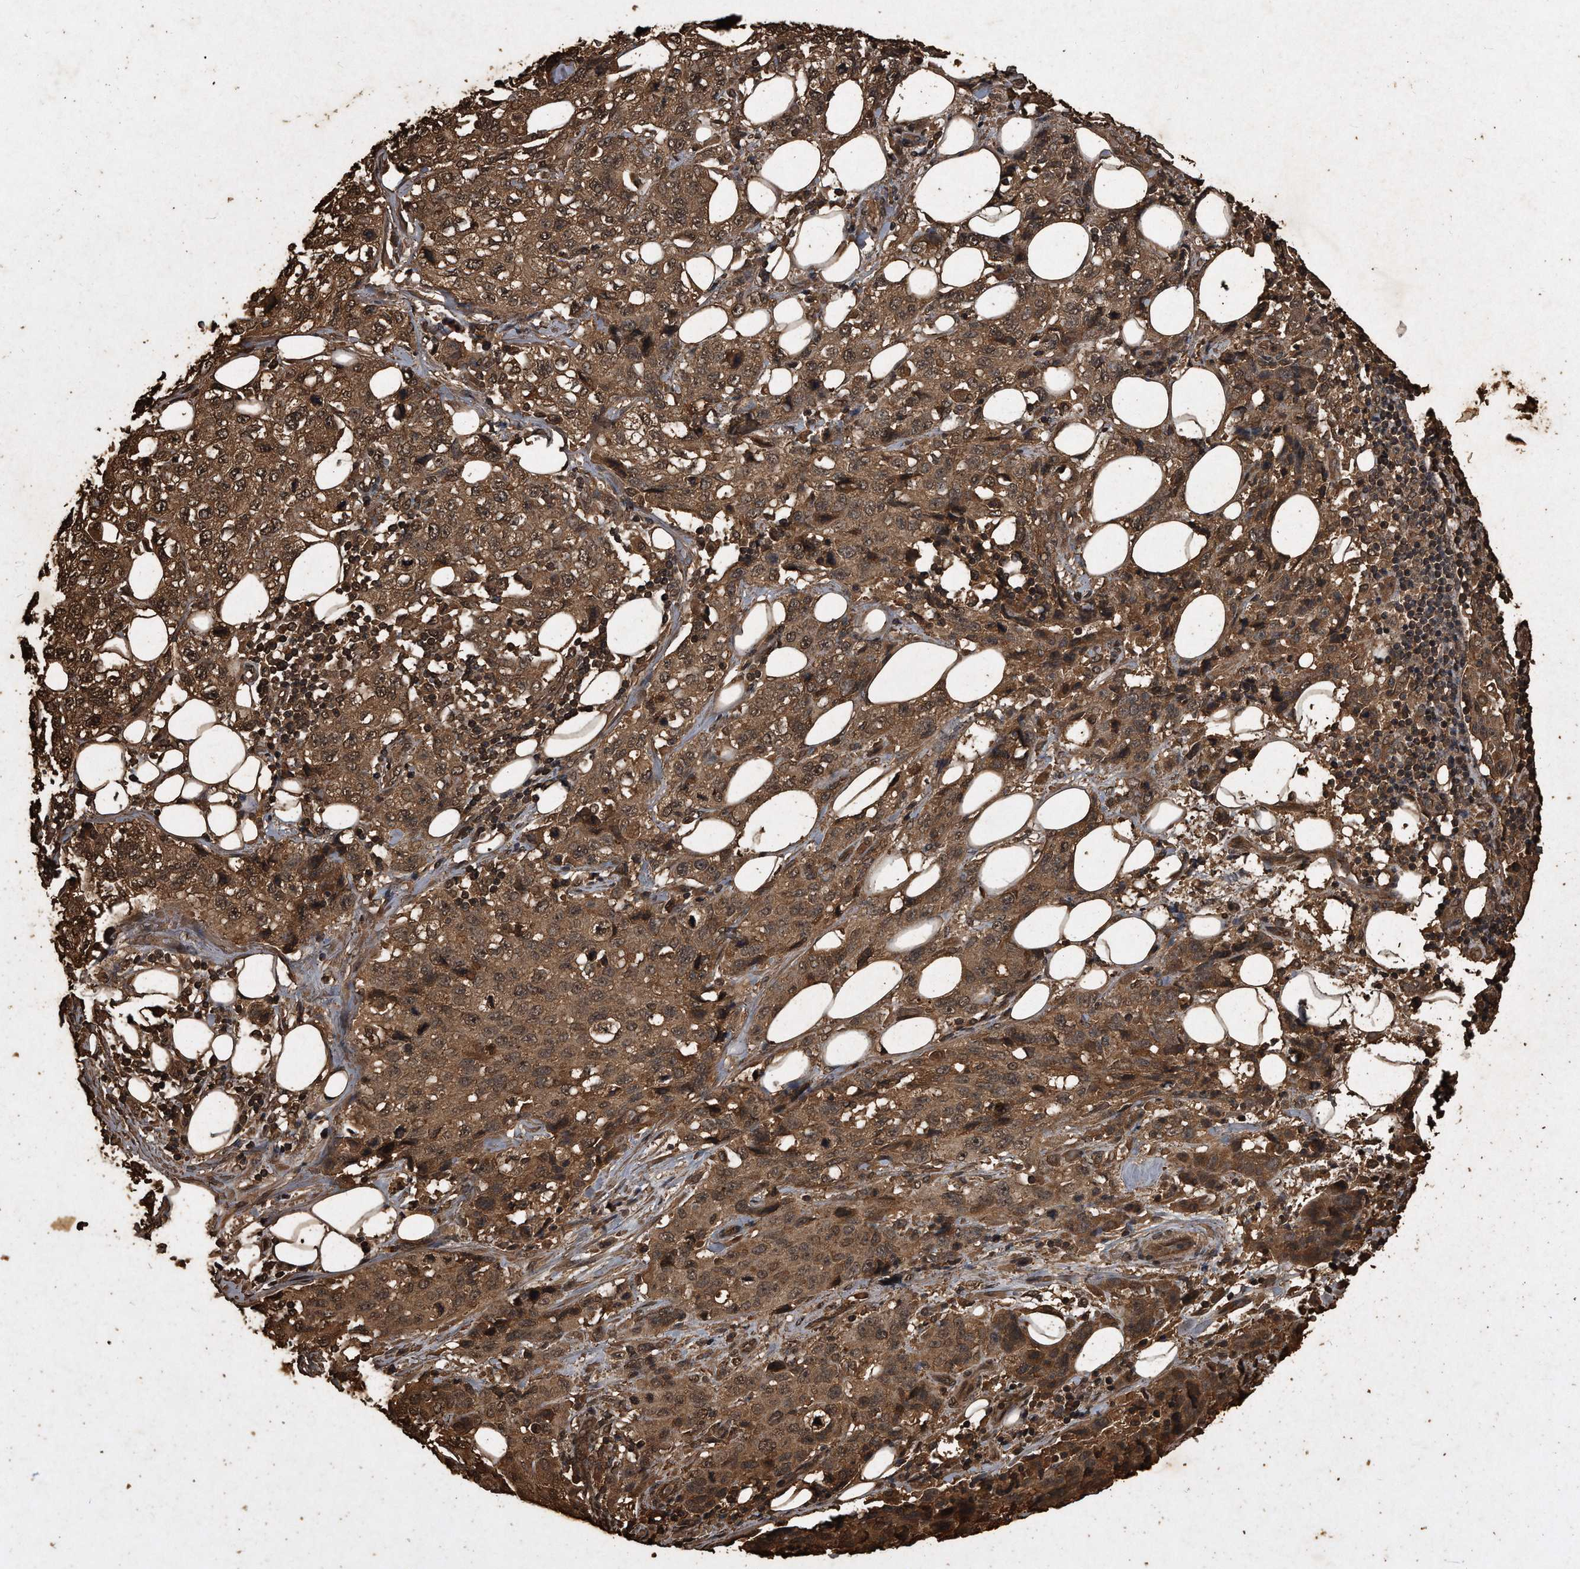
{"staining": {"intensity": "moderate", "quantity": ">75%", "location": "cytoplasmic/membranous,nuclear"}, "tissue": "stomach cancer", "cell_type": "Tumor cells", "image_type": "cancer", "snomed": [{"axis": "morphology", "description": "Adenocarcinoma, NOS"}, {"axis": "topography", "description": "Stomach"}], "caption": "Immunohistochemical staining of human stomach cancer reveals medium levels of moderate cytoplasmic/membranous and nuclear staining in about >75% of tumor cells.", "gene": "CFLAR", "patient": {"sex": "male", "age": 48}}